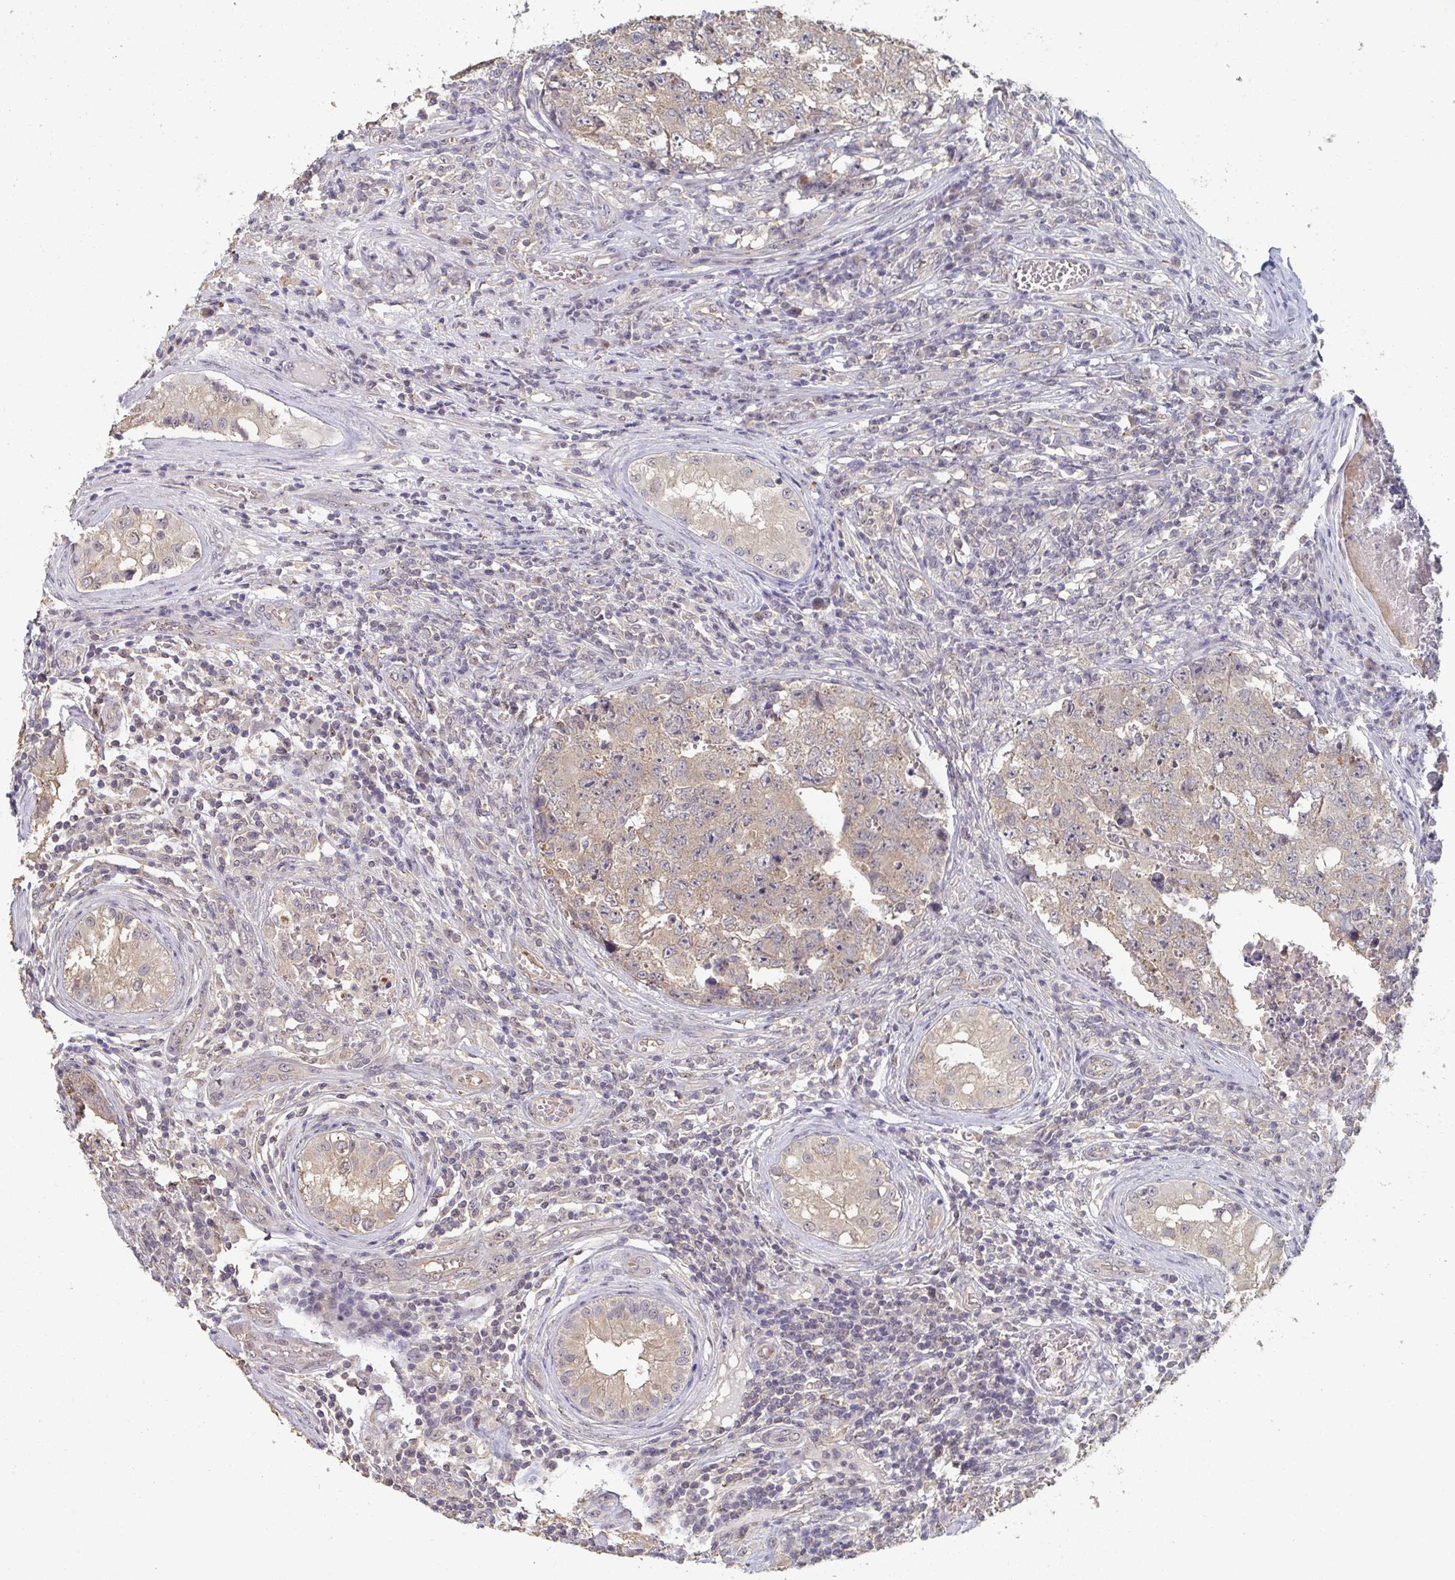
{"staining": {"intensity": "weak", "quantity": ">75%", "location": "cytoplasmic/membranous"}, "tissue": "testis cancer", "cell_type": "Tumor cells", "image_type": "cancer", "snomed": [{"axis": "morphology", "description": "Carcinoma, Embryonal, NOS"}, {"axis": "topography", "description": "Testis"}], "caption": "Tumor cells exhibit low levels of weak cytoplasmic/membranous expression in approximately >75% of cells in human testis cancer.", "gene": "LIX1", "patient": {"sex": "male", "age": 25}}